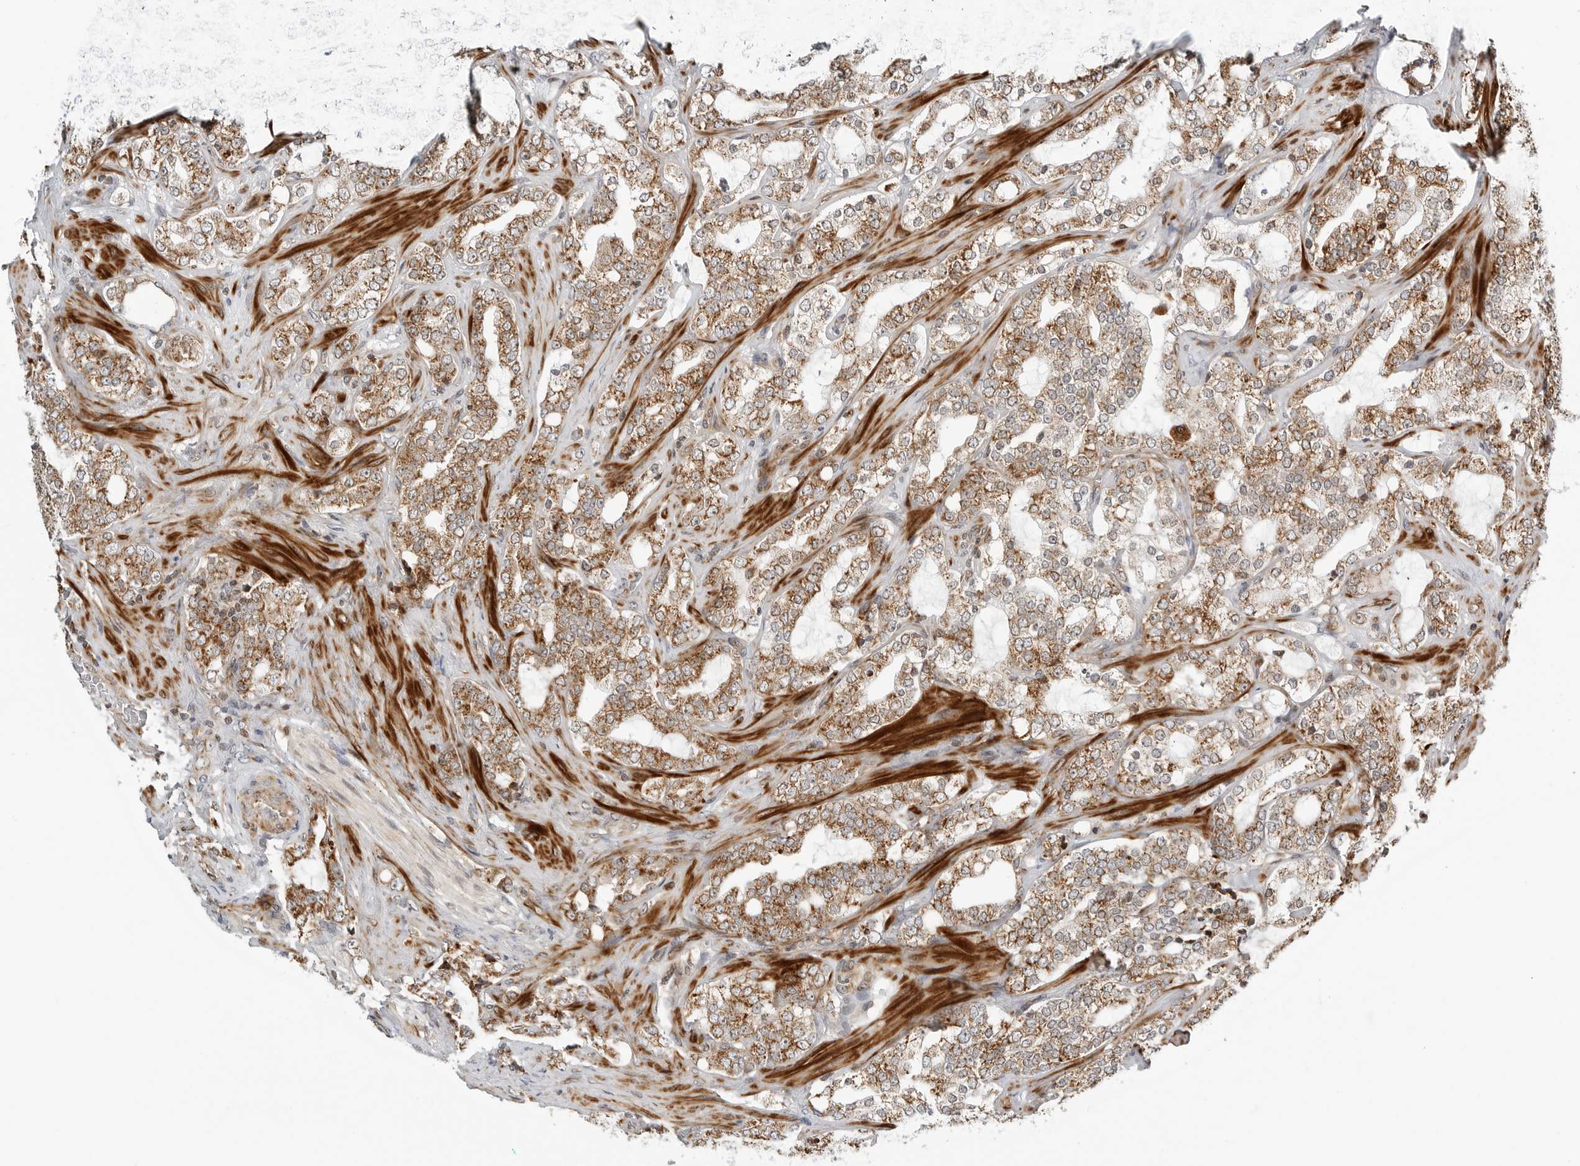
{"staining": {"intensity": "moderate", "quantity": ">75%", "location": "cytoplasmic/membranous"}, "tissue": "prostate cancer", "cell_type": "Tumor cells", "image_type": "cancer", "snomed": [{"axis": "morphology", "description": "Adenocarcinoma, High grade"}, {"axis": "topography", "description": "Prostate"}], "caption": "Adenocarcinoma (high-grade) (prostate) stained with a protein marker demonstrates moderate staining in tumor cells.", "gene": "PEX2", "patient": {"sex": "male", "age": 64}}